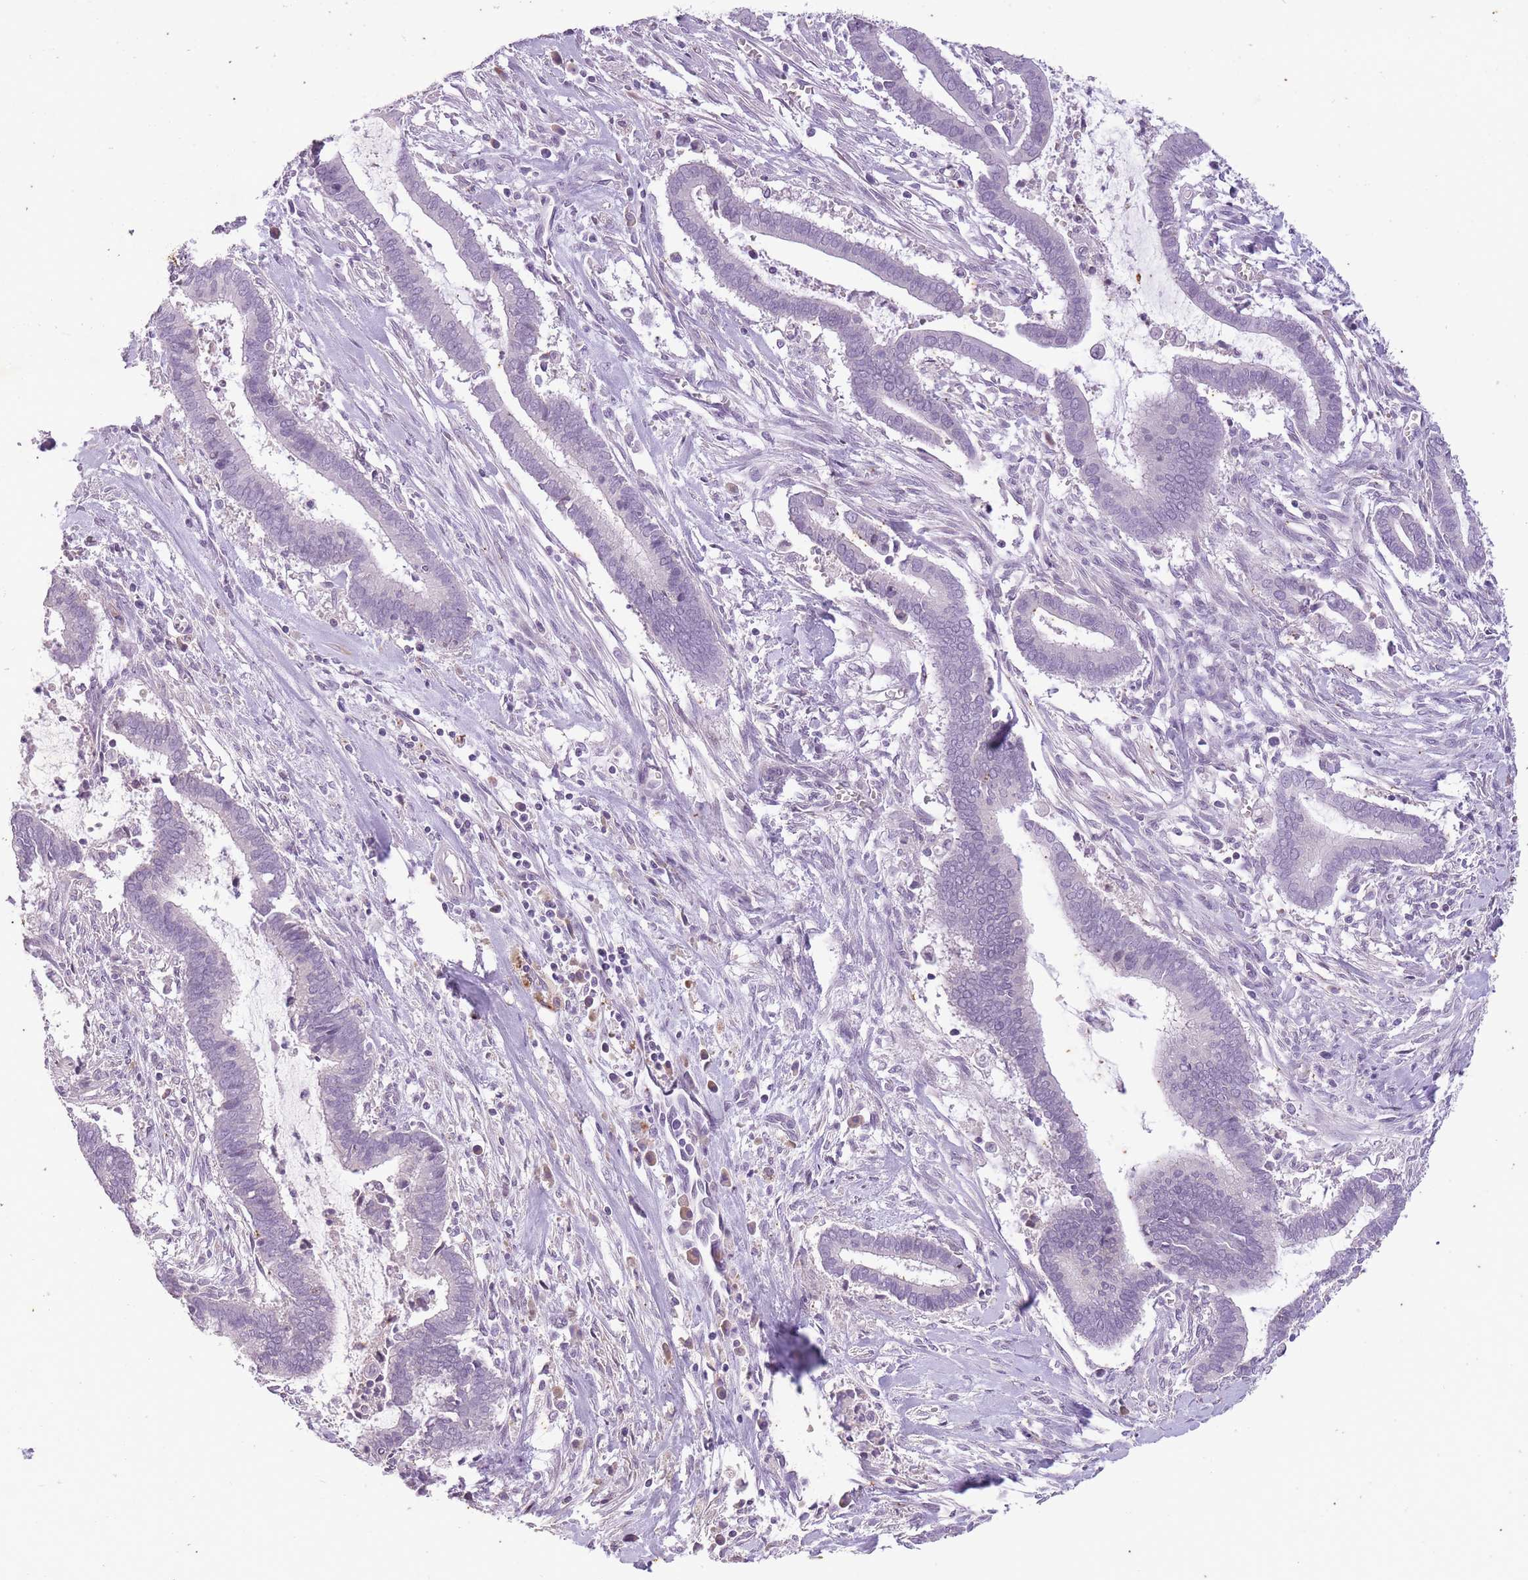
{"staining": {"intensity": "negative", "quantity": "none", "location": "none"}, "tissue": "cervical cancer", "cell_type": "Tumor cells", "image_type": "cancer", "snomed": [{"axis": "morphology", "description": "Adenocarcinoma, NOS"}, {"axis": "topography", "description": "Cervix"}], "caption": "This is an immunohistochemistry (IHC) image of adenocarcinoma (cervical). There is no positivity in tumor cells.", "gene": "CNTNAP3", "patient": {"sex": "female", "age": 44}}